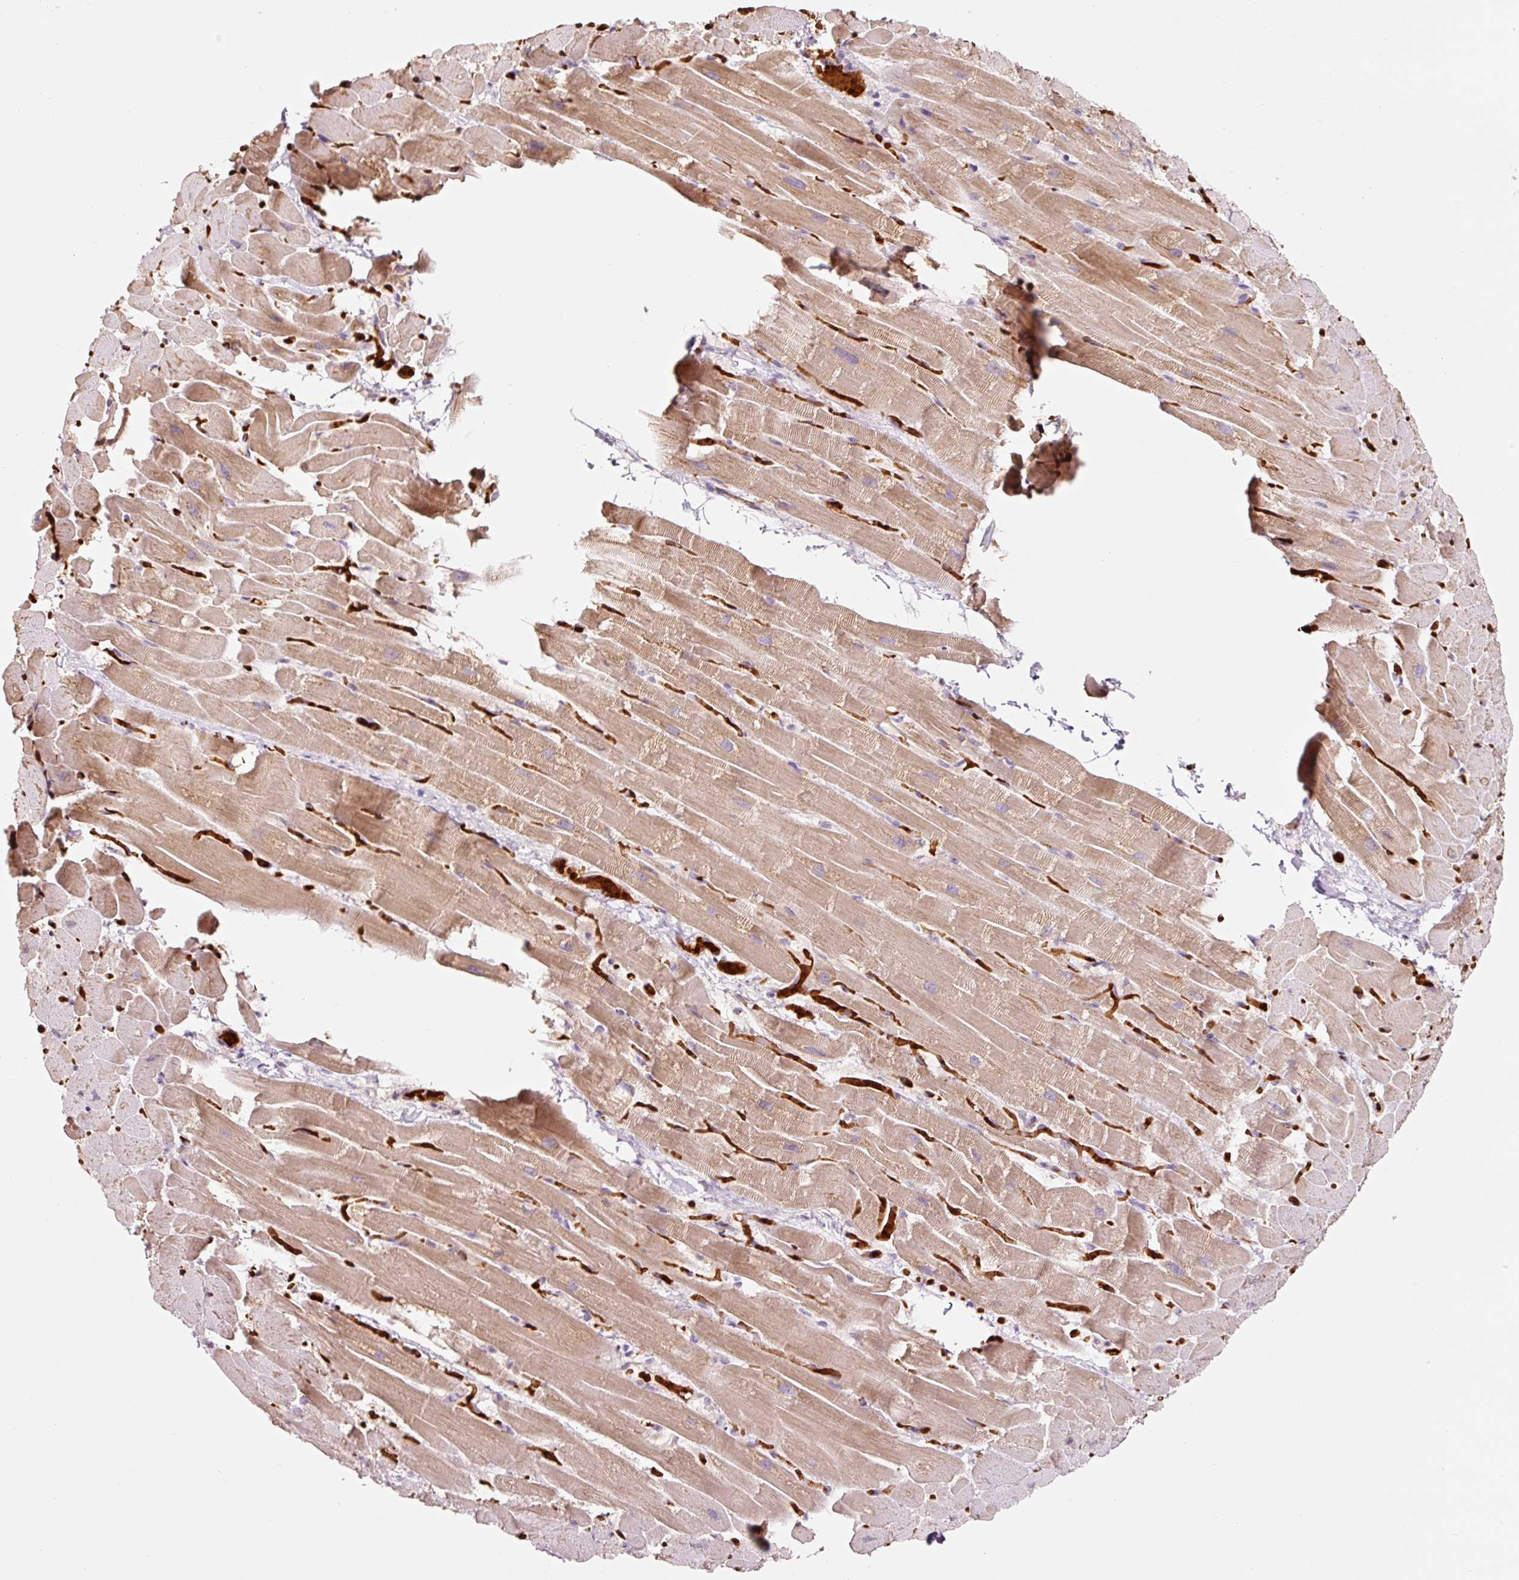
{"staining": {"intensity": "moderate", "quantity": ">75%", "location": "cytoplasmic/membranous"}, "tissue": "heart muscle", "cell_type": "Cardiomyocytes", "image_type": "normal", "snomed": [{"axis": "morphology", "description": "Normal tissue, NOS"}, {"axis": "topography", "description": "Heart"}], "caption": "This photomicrograph shows benign heart muscle stained with immunohistochemistry to label a protein in brown. The cytoplasmic/membranous of cardiomyocytes show moderate positivity for the protein. Nuclei are counter-stained blue.", "gene": "LDHAL6B", "patient": {"sex": "male", "age": 37}}